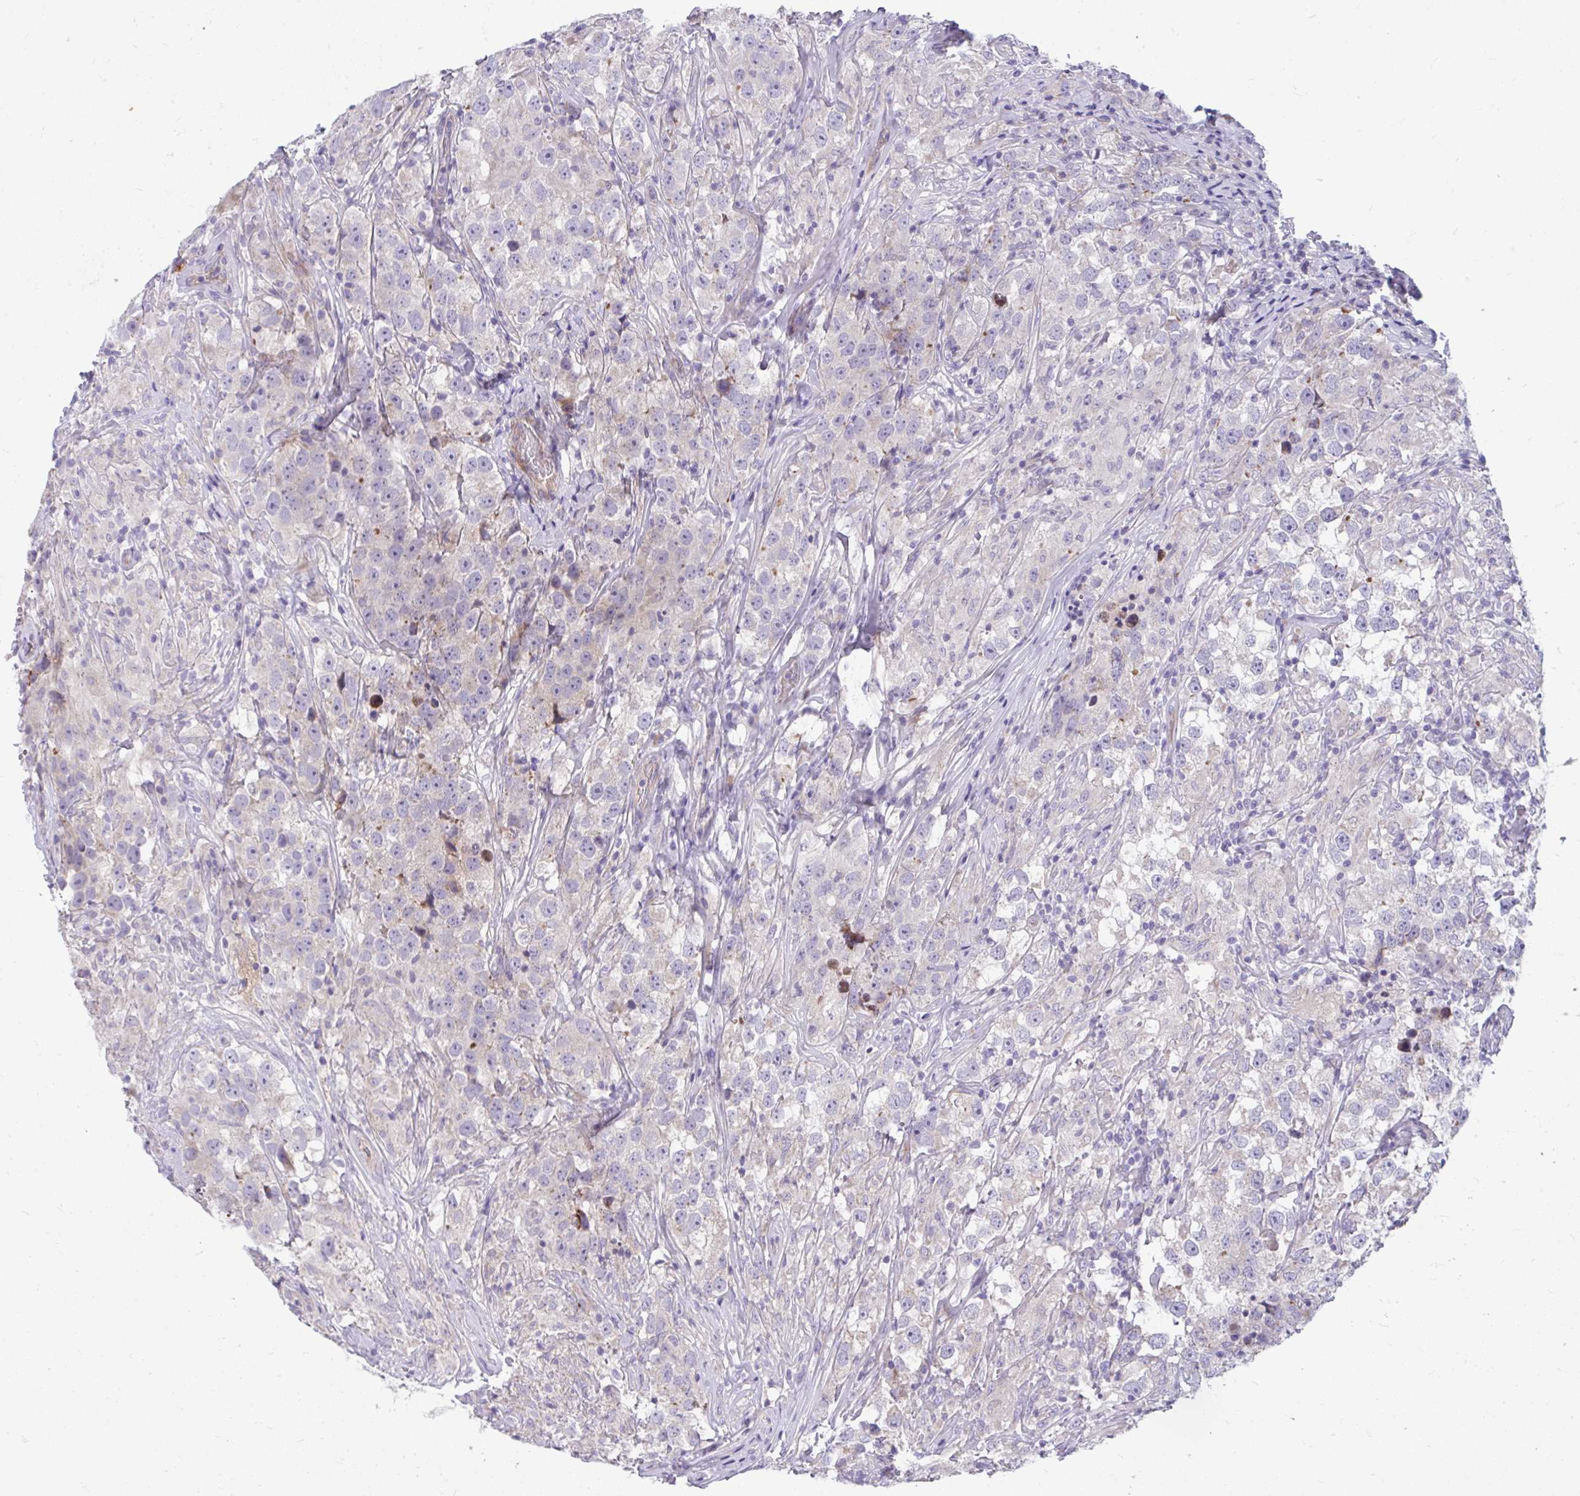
{"staining": {"intensity": "negative", "quantity": "none", "location": "none"}, "tissue": "testis cancer", "cell_type": "Tumor cells", "image_type": "cancer", "snomed": [{"axis": "morphology", "description": "Seminoma, NOS"}, {"axis": "topography", "description": "Testis"}], "caption": "Tumor cells are negative for protein expression in human testis seminoma. The staining was performed using DAB (3,3'-diaminobenzidine) to visualize the protein expression in brown, while the nuclei were stained in blue with hematoxylin (Magnification: 20x).", "gene": "PIGZ", "patient": {"sex": "male", "age": 46}}